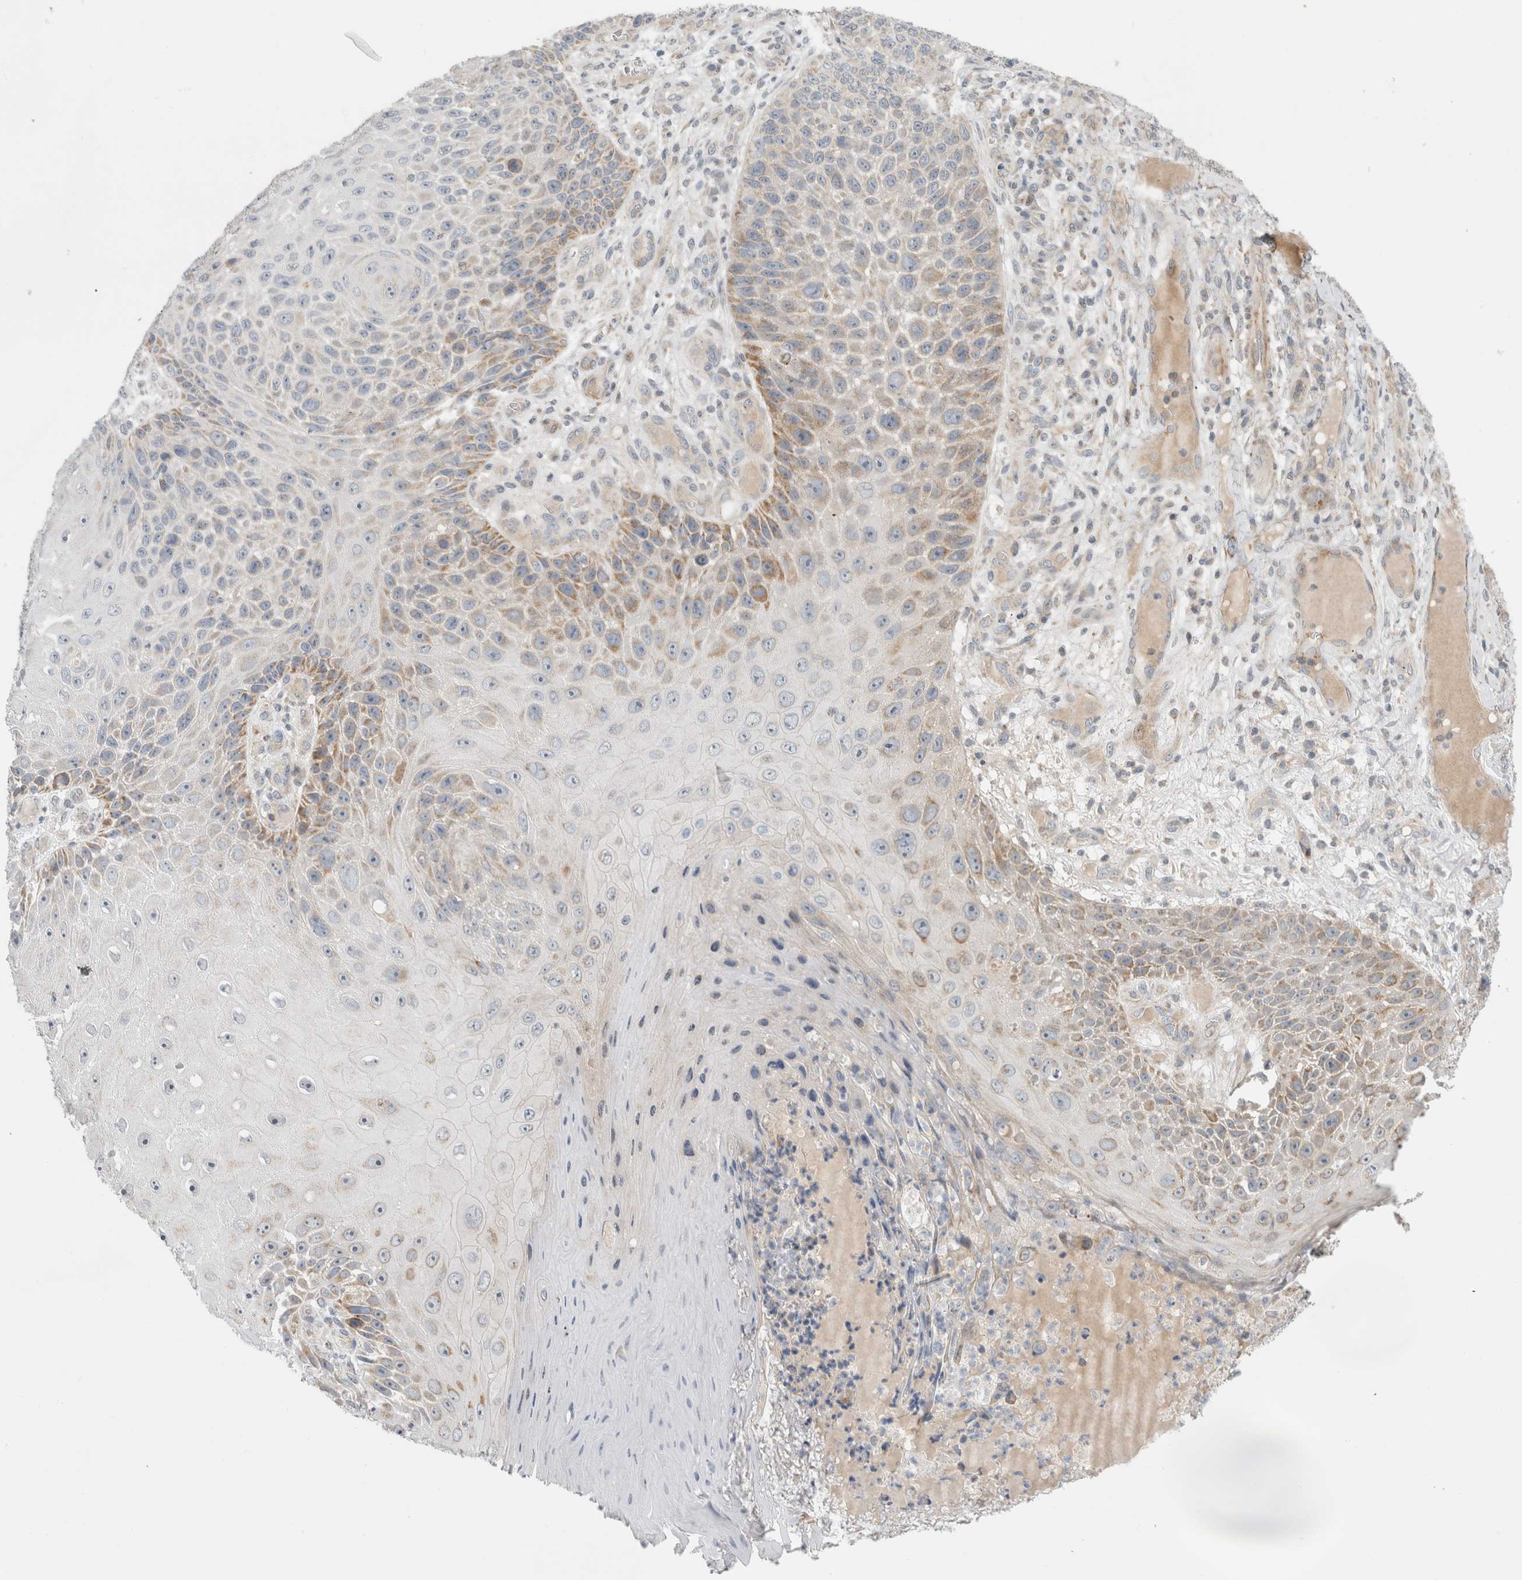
{"staining": {"intensity": "moderate", "quantity": "25%-75%", "location": "cytoplasmic/membranous"}, "tissue": "skin cancer", "cell_type": "Tumor cells", "image_type": "cancer", "snomed": [{"axis": "morphology", "description": "Squamous cell carcinoma, NOS"}, {"axis": "topography", "description": "Skin"}], "caption": "Tumor cells exhibit moderate cytoplasmic/membranous expression in about 25%-75% of cells in squamous cell carcinoma (skin).", "gene": "KPNA5", "patient": {"sex": "female", "age": 88}}